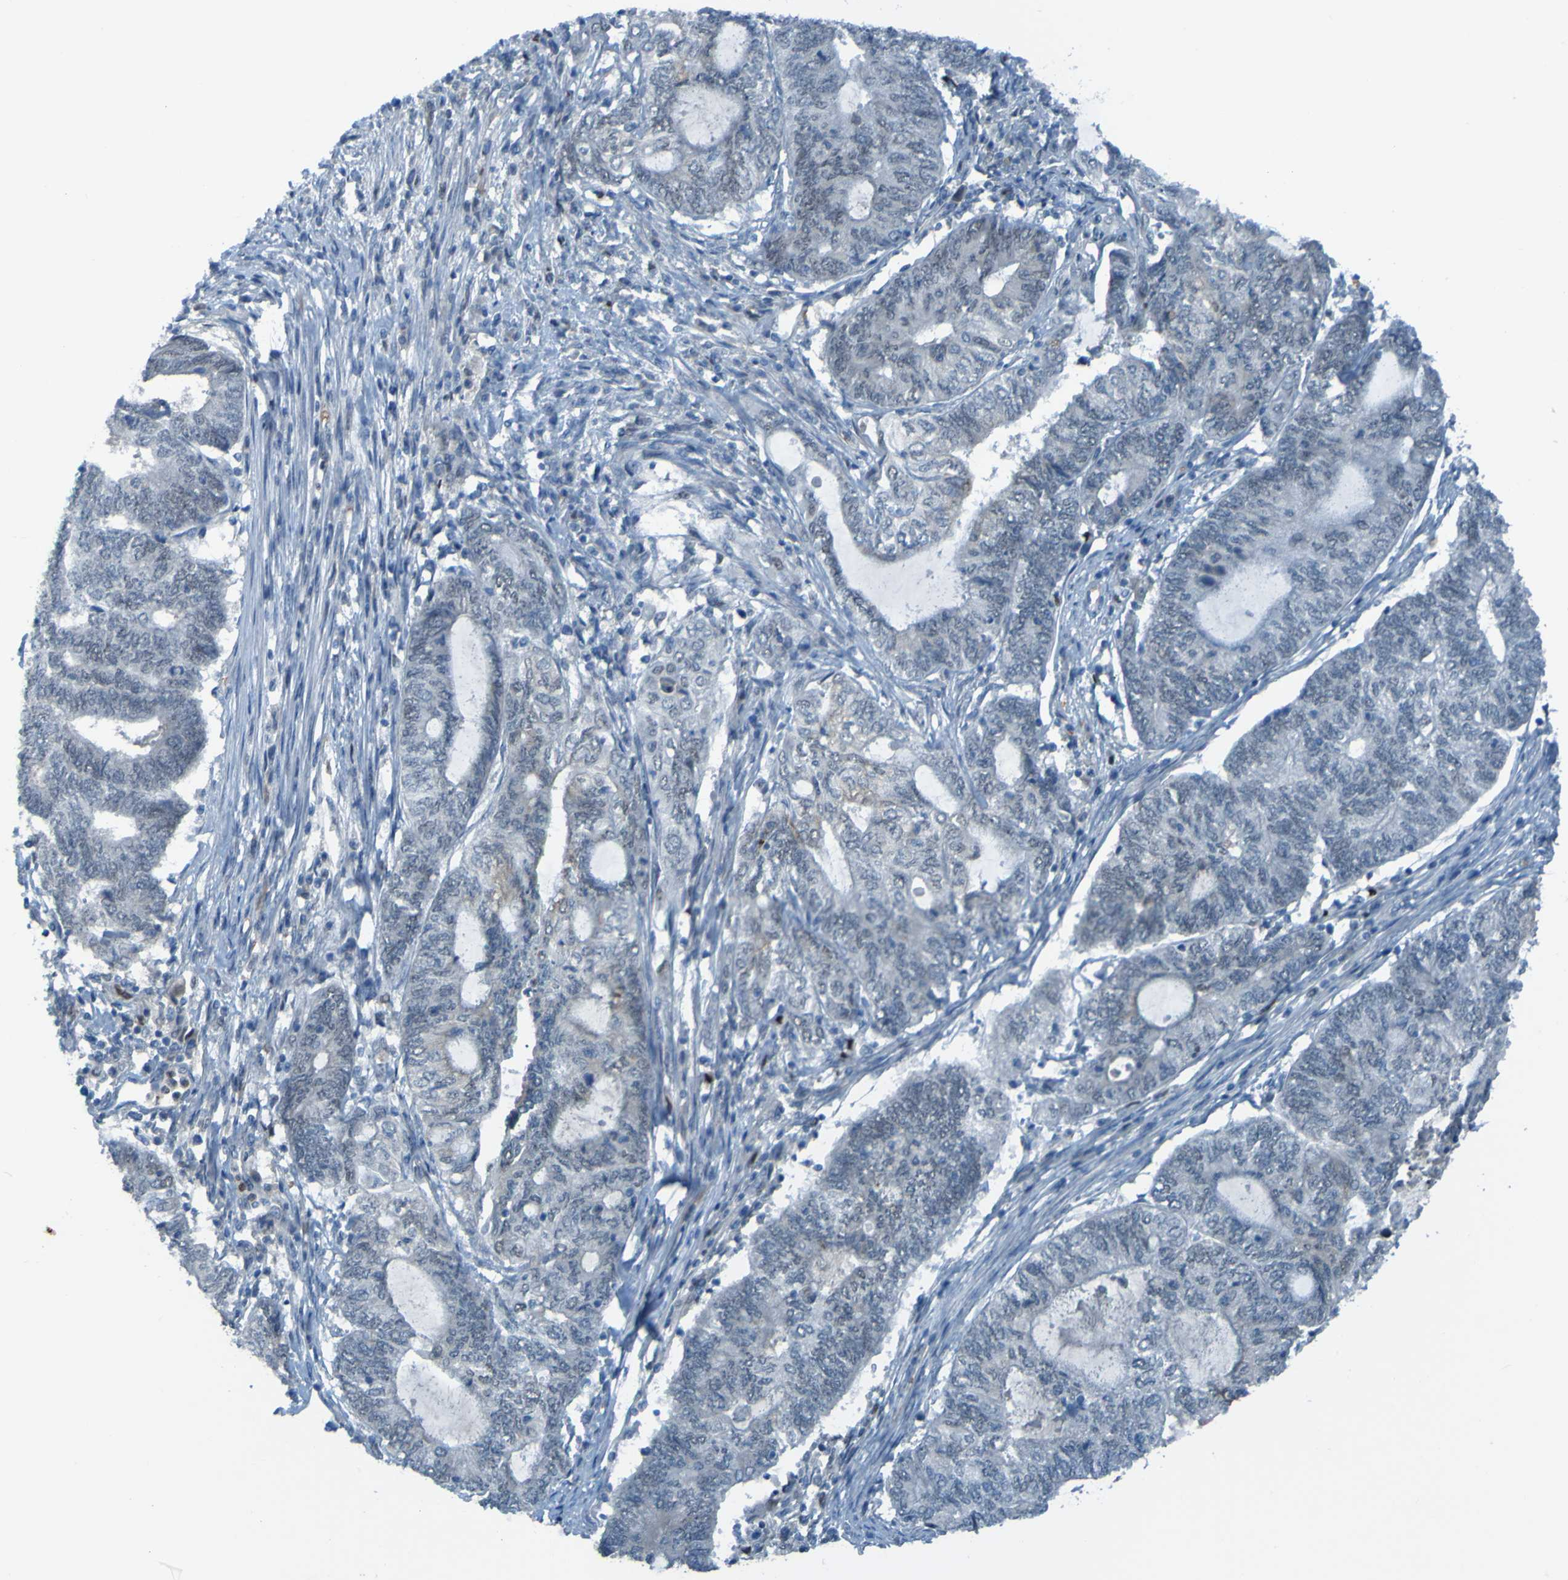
{"staining": {"intensity": "negative", "quantity": "none", "location": "none"}, "tissue": "endometrial cancer", "cell_type": "Tumor cells", "image_type": "cancer", "snomed": [{"axis": "morphology", "description": "Adenocarcinoma, NOS"}, {"axis": "topography", "description": "Uterus"}, {"axis": "topography", "description": "Endometrium"}], "caption": "DAB (3,3'-diaminobenzidine) immunohistochemical staining of human endometrial adenocarcinoma shows no significant staining in tumor cells. The staining is performed using DAB (3,3'-diaminobenzidine) brown chromogen with nuclei counter-stained in using hematoxylin.", "gene": "USP36", "patient": {"sex": "female", "age": 70}}